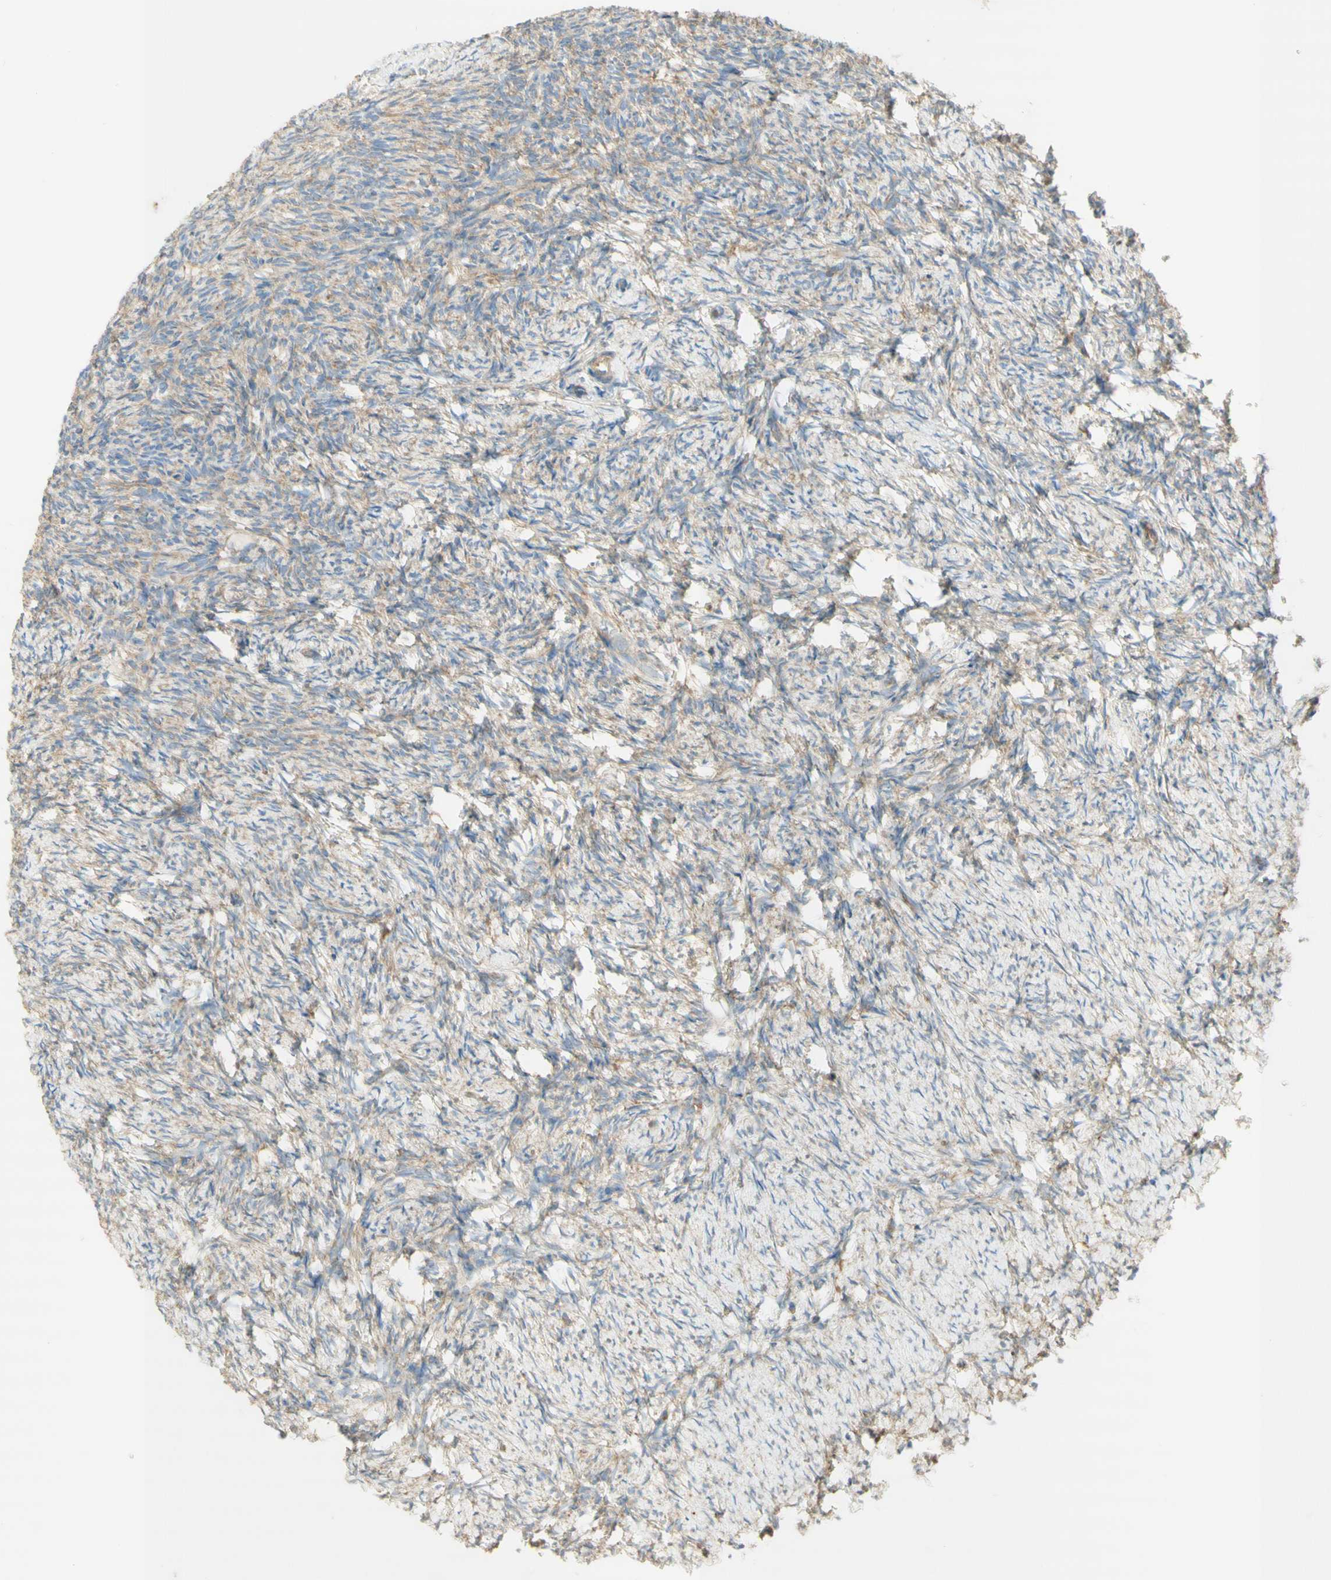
{"staining": {"intensity": "weak", "quantity": ">75%", "location": "cytoplasmic/membranous"}, "tissue": "ovary", "cell_type": "Follicle cells", "image_type": "normal", "snomed": [{"axis": "morphology", "description": "Normal tissue, NOS"}, {"axis": "topography", "description": "Ovary"}], "caption": "IHC (DAB) staining of benign human ovary reveals weak cytoplasmic/membranous protein staining in about >75% of follicle cells.", "gene": "DYNC1H1", "patient": {"sex": "female", "age": 60}}